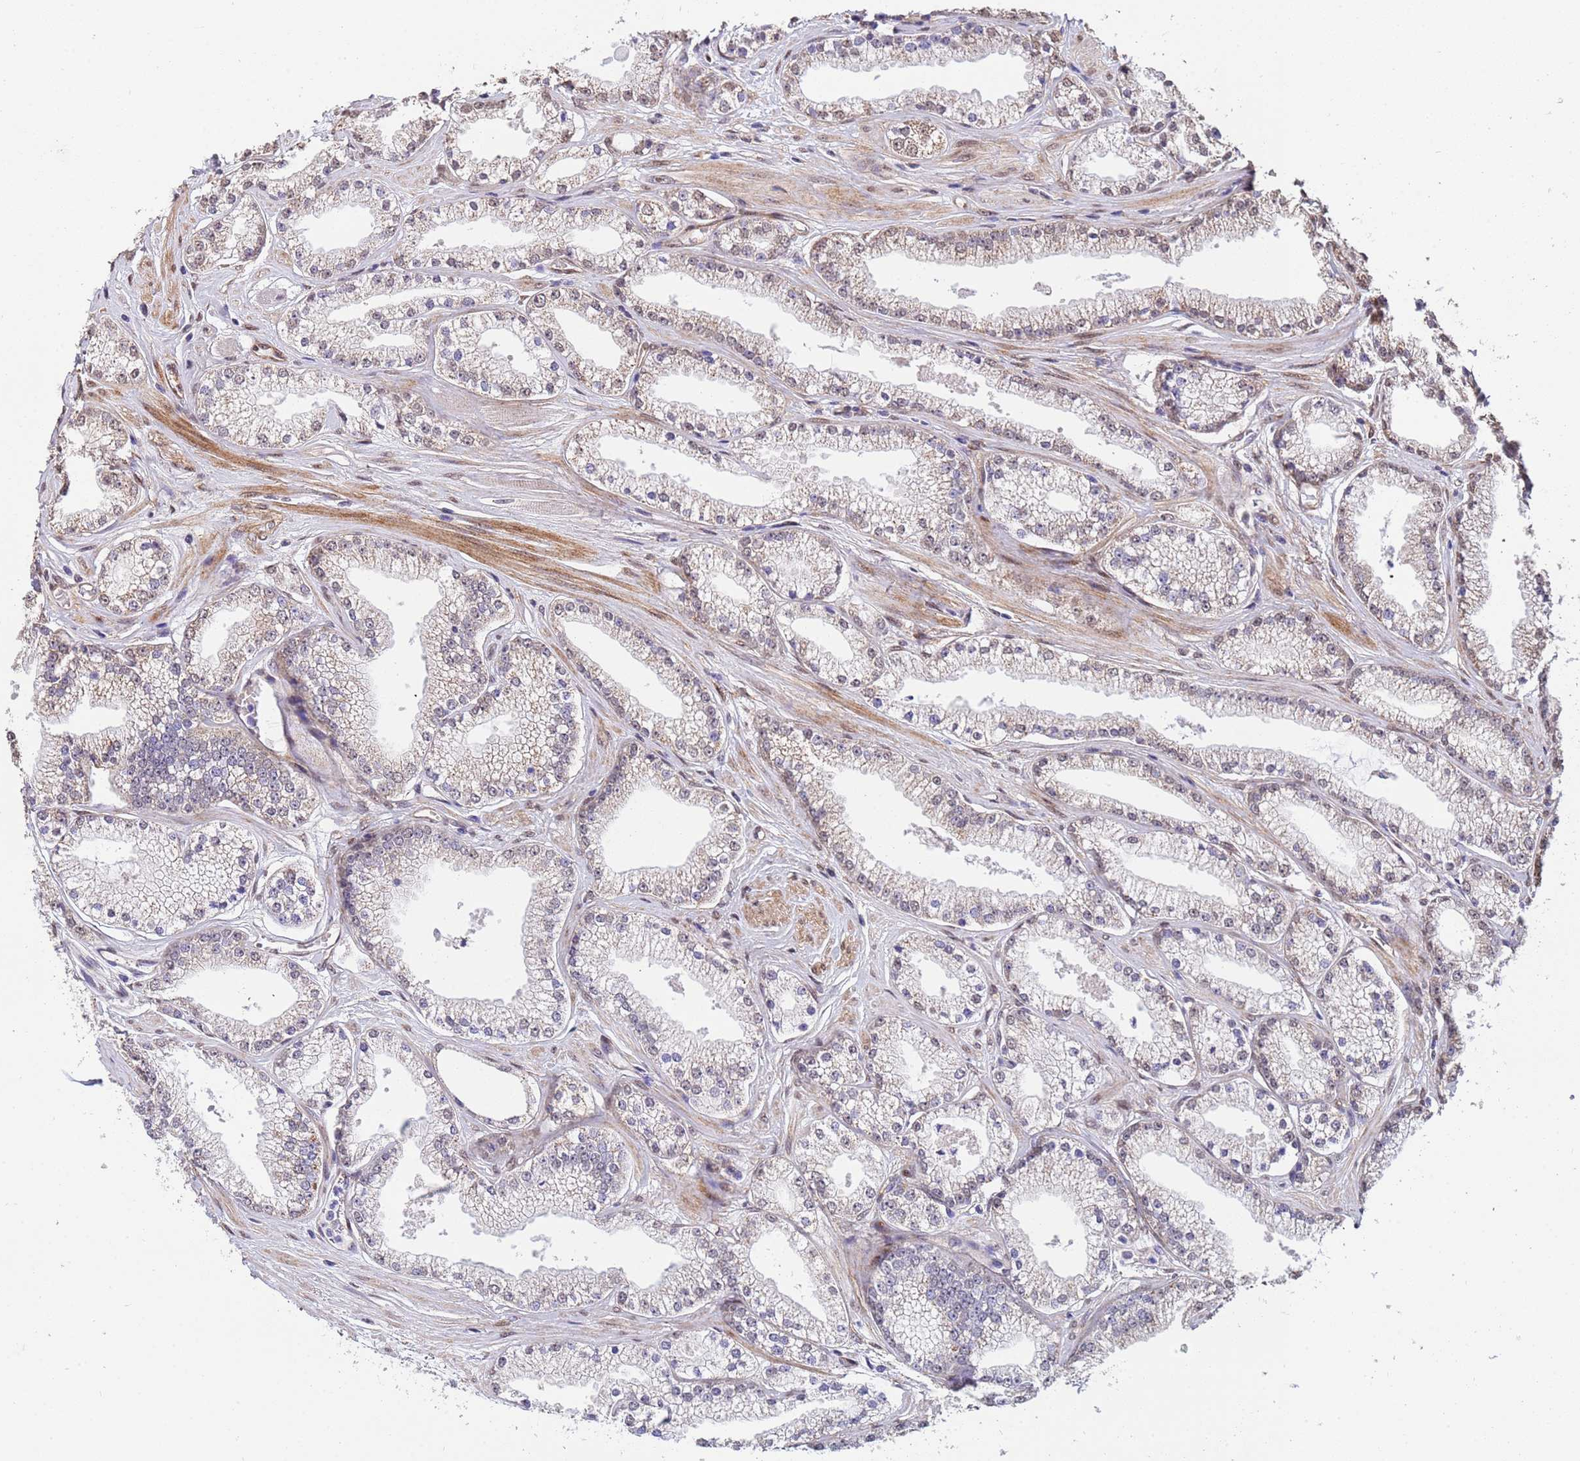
{"staining": {"intensity": "weak", "quantity": "25%-75%", "location": "nuclear"}, "tissue": "prostate cancer", "cell_type": "Tumor cells", "image_type": "cancer", "snomed": [{"axis": "morphology", "description": "Adenocarcinoma, High grade"}, {"axis": "topography", "description": "Prostate"}], "caption": "An image of high-grade adenocarcinoma (prostate) stained for a protein displays weak nuclear brown staining in tumor cells.", "gene": "TRIP6", "patient": {"sex": "male", "age": 67}}